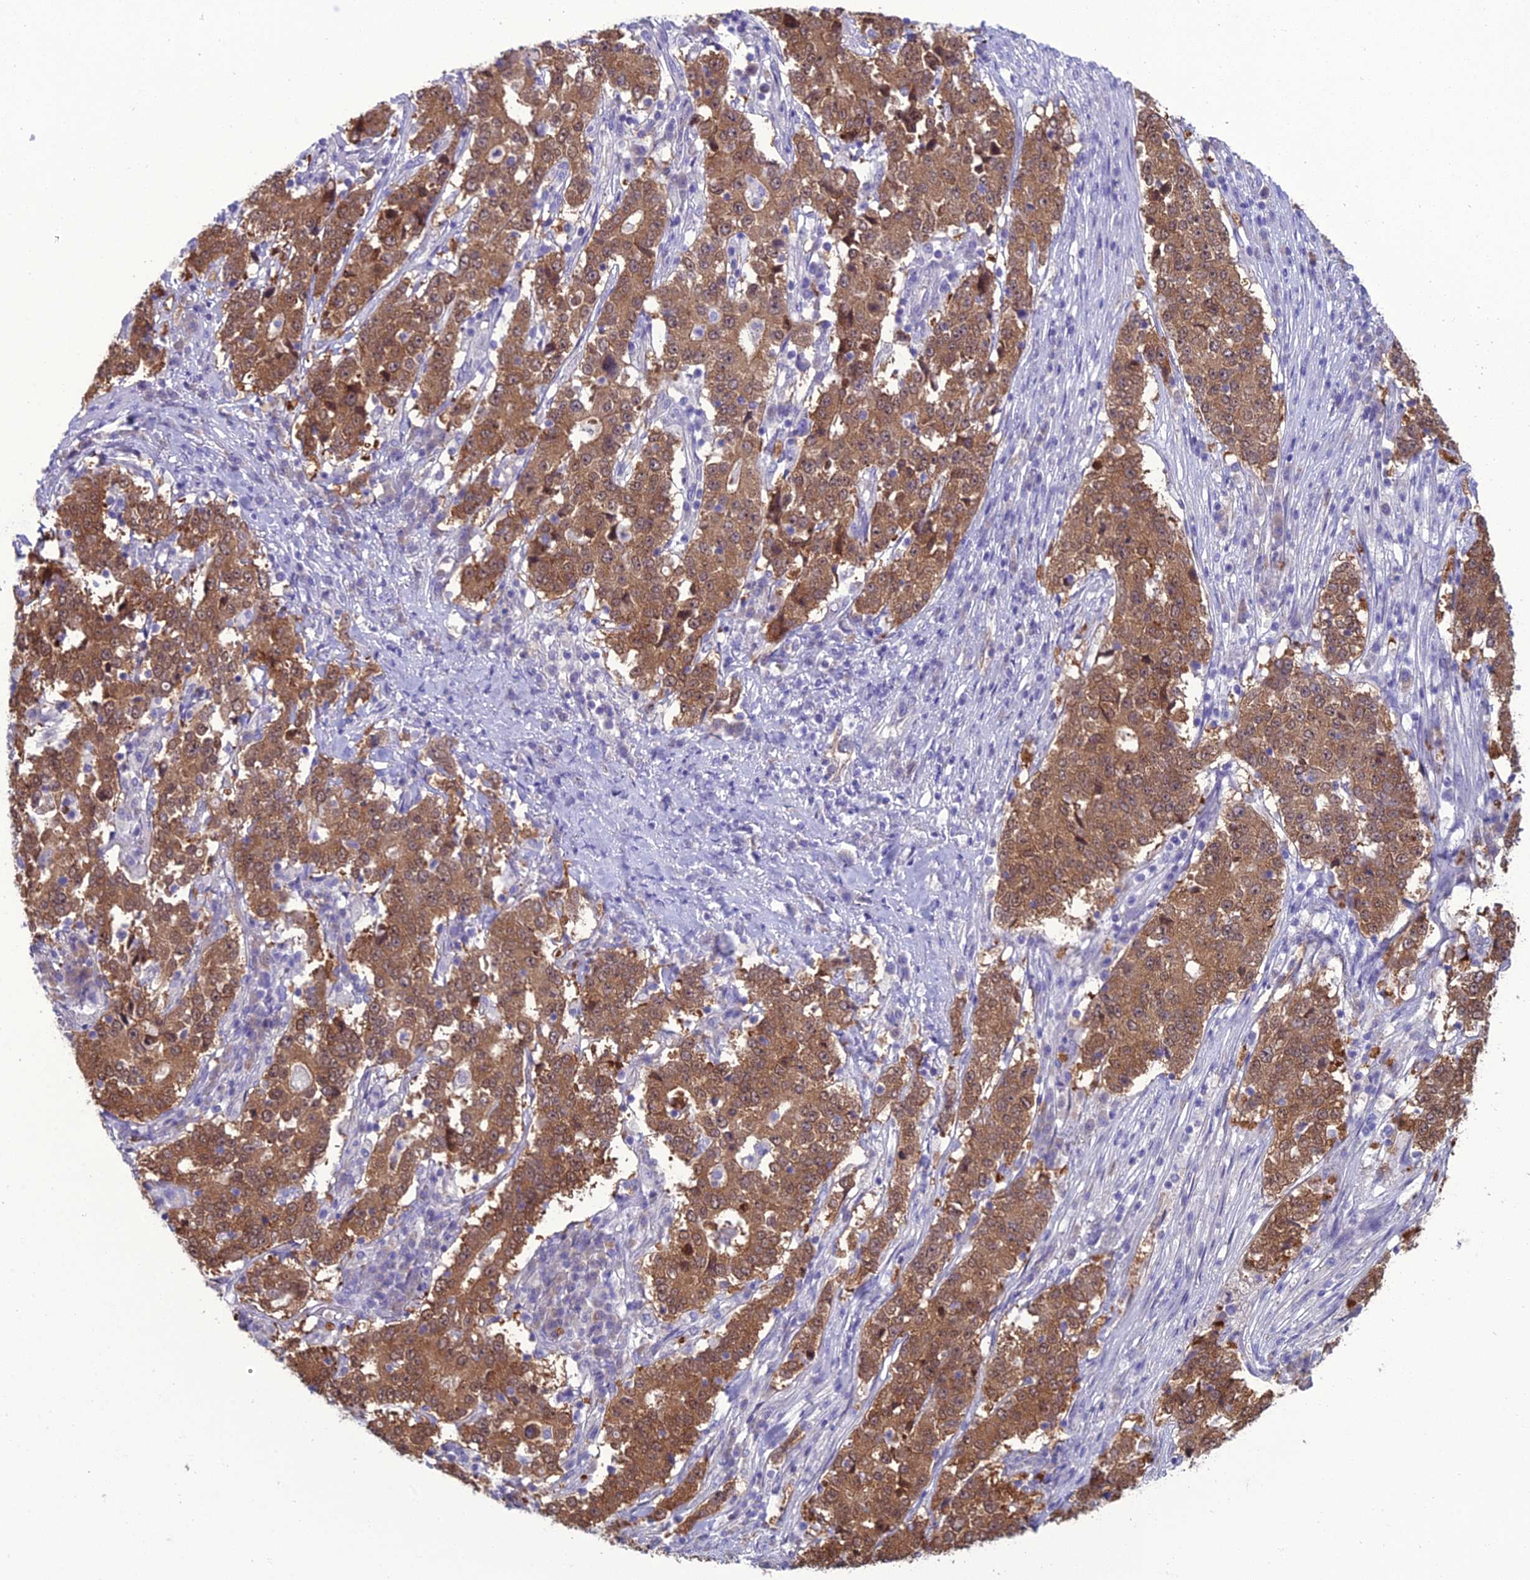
{"staining": {"intensity": "moderate", "quantity": ">75%", "location": "cytoplasmic/membranous,nuclear"}, "tissue": "stomach cancer", "cell_type": "Tumor cells", "image_type": "cancer", "snomed": [{"axis": "morphology", "description": "Adenocarcinoma, NOS"}, {"axis": "topography", "description": "Stomach"}], "caption": "Stomach adenocarcinoma was stained to show a protein in brown. There is medium levels of moderate cytoplasmic/membranous and nuclear expression in approximately >75% of tumor cells.", "gene": "GNPNAT1", "patient": {"sex": "male", "age": 59}}